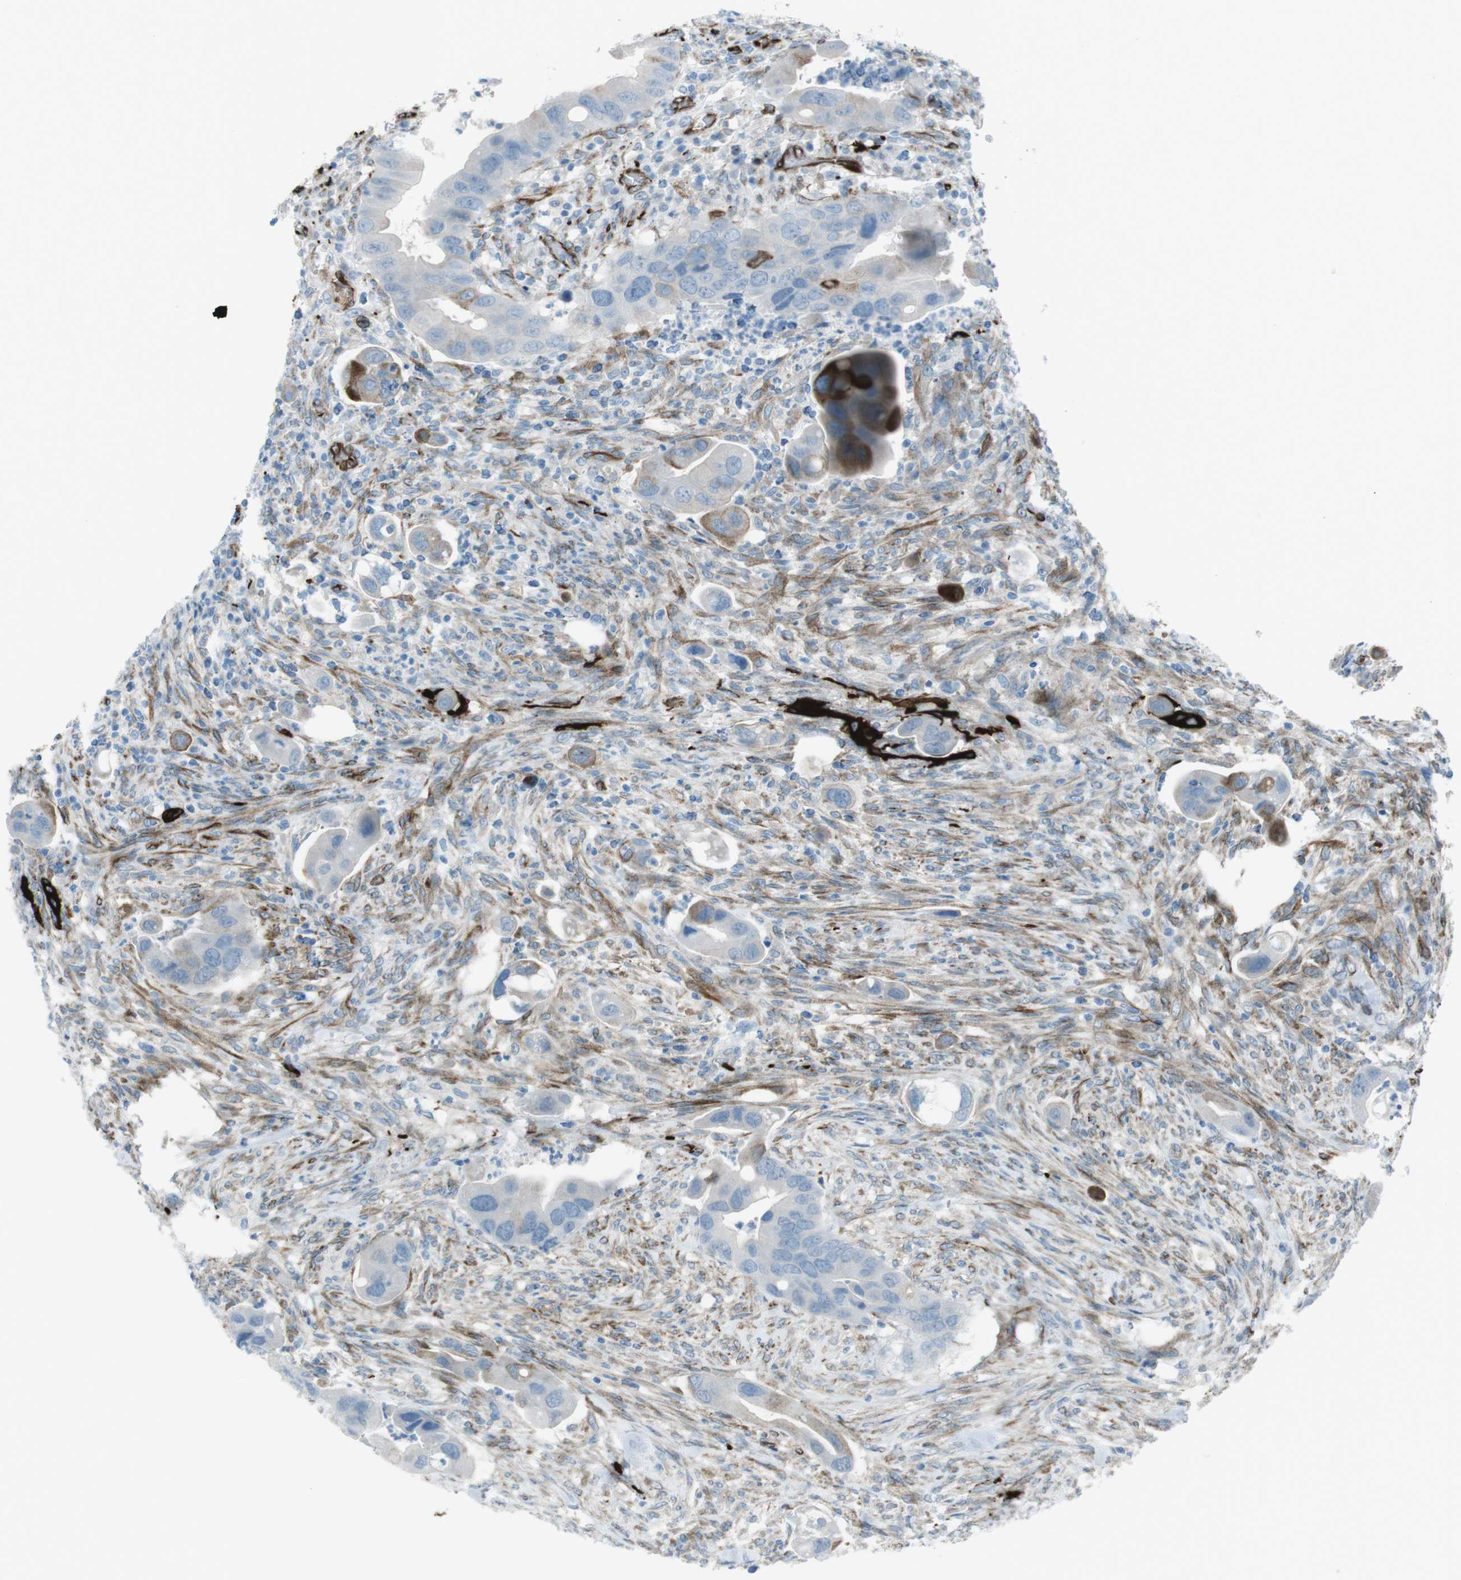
{"staining": {"intensity": "moderate", "quantity": "<25%", "location": "cytoplasmic/membranous"}, "tissue": "colorectal cancer", "cell_type": "Tumor cells", "image_type": "cancer", "snomed": [{"axis": "morphology", "description": "Adenocarcinoma, NOS"}, {"axis": "topography", "description": "Rectum"}], "caption": "Immunohistochemistry image of neoplastic tissue: human adenocarcinoma (colorectal) stained using IHC shows low levels of moderate protein expression localized specifically in the cytoplasmic/membranous of tumor cells, appearing as a cytoplasmic/membranous brown color.", "gene": "TUBB2A", "patient": {"sex": "female", "age": 57}}